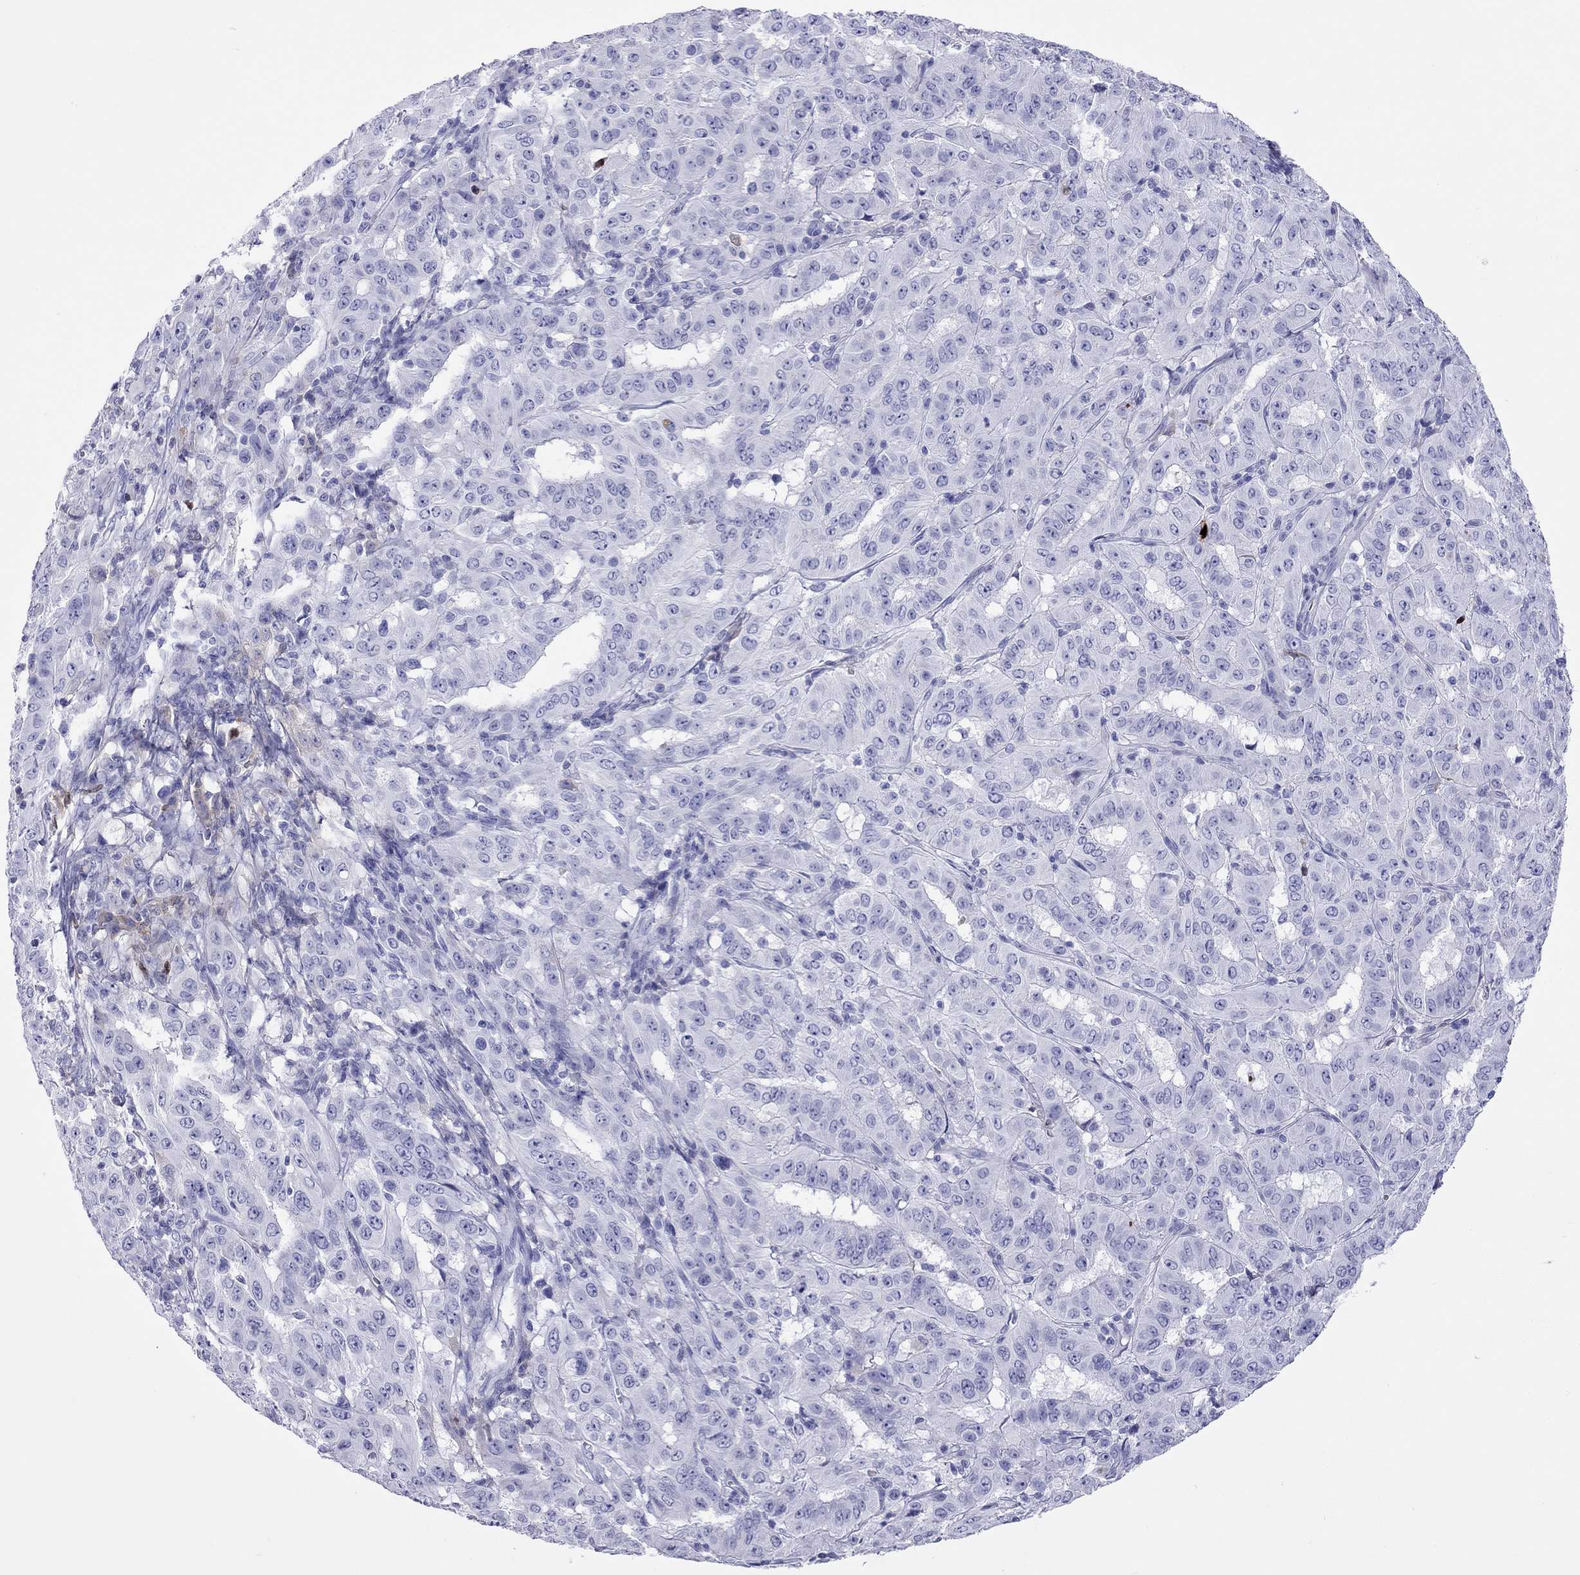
{"staining": {"intensity": "negative", "quantity": "none", "location": "none"}, "tissue": "pancreatic cancer", "cell_type": "Tumor cells", "image_type": "cancer", "snomed": [{"axis": "morphology", "description": "Adenocarcinoma, NOS"}, {"axis": "topography", "description": "Pancreas"}], "caption": "A photomicrograph of human adenocarcinoma (pancreatic) is negative for staining in tumor cells.", "gene": "SERPINA3", "patient": {"sex": "male", "age": 63}}